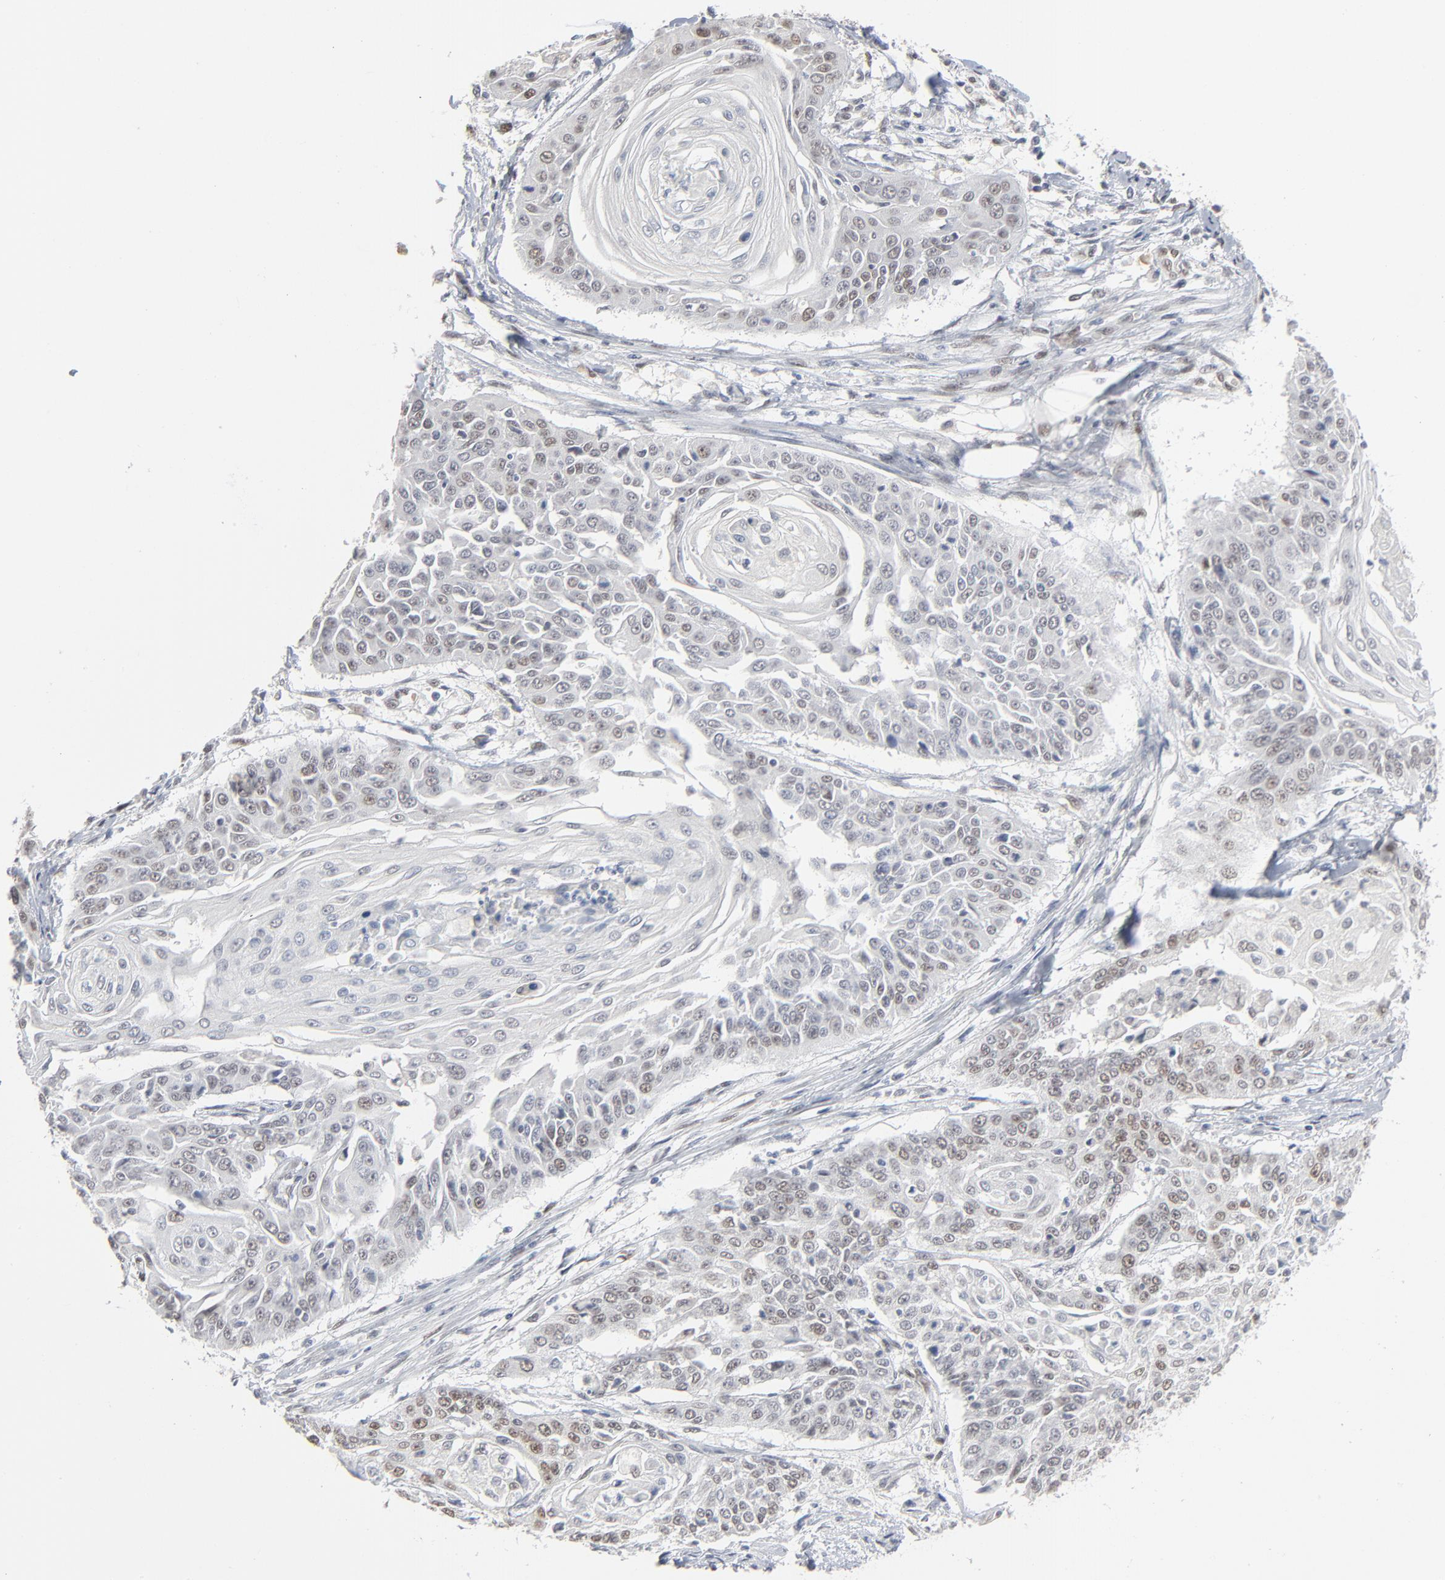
{"staining": {"intensity": "moderate", "quantity": "25%-75%", "location": "nuclear"}, "tissue": "cervical cancer", "cell_type": "Tumor cells", "image_type": "cancer", "snomed": [{"axis": "morphology", "description": "Squamous cell carcinoma, NOS"}, {"axis": "topography", "description": "Cervix"}], "caption": "The image reveals immunohistochemical staining of squamous cell carcinoma (cervical). There is moderate nuclear expression is appreciated in approximately 25%-75% of tumor cells.", "gene": "ATF7", "patient": {"sex": "female", "age": 64}}